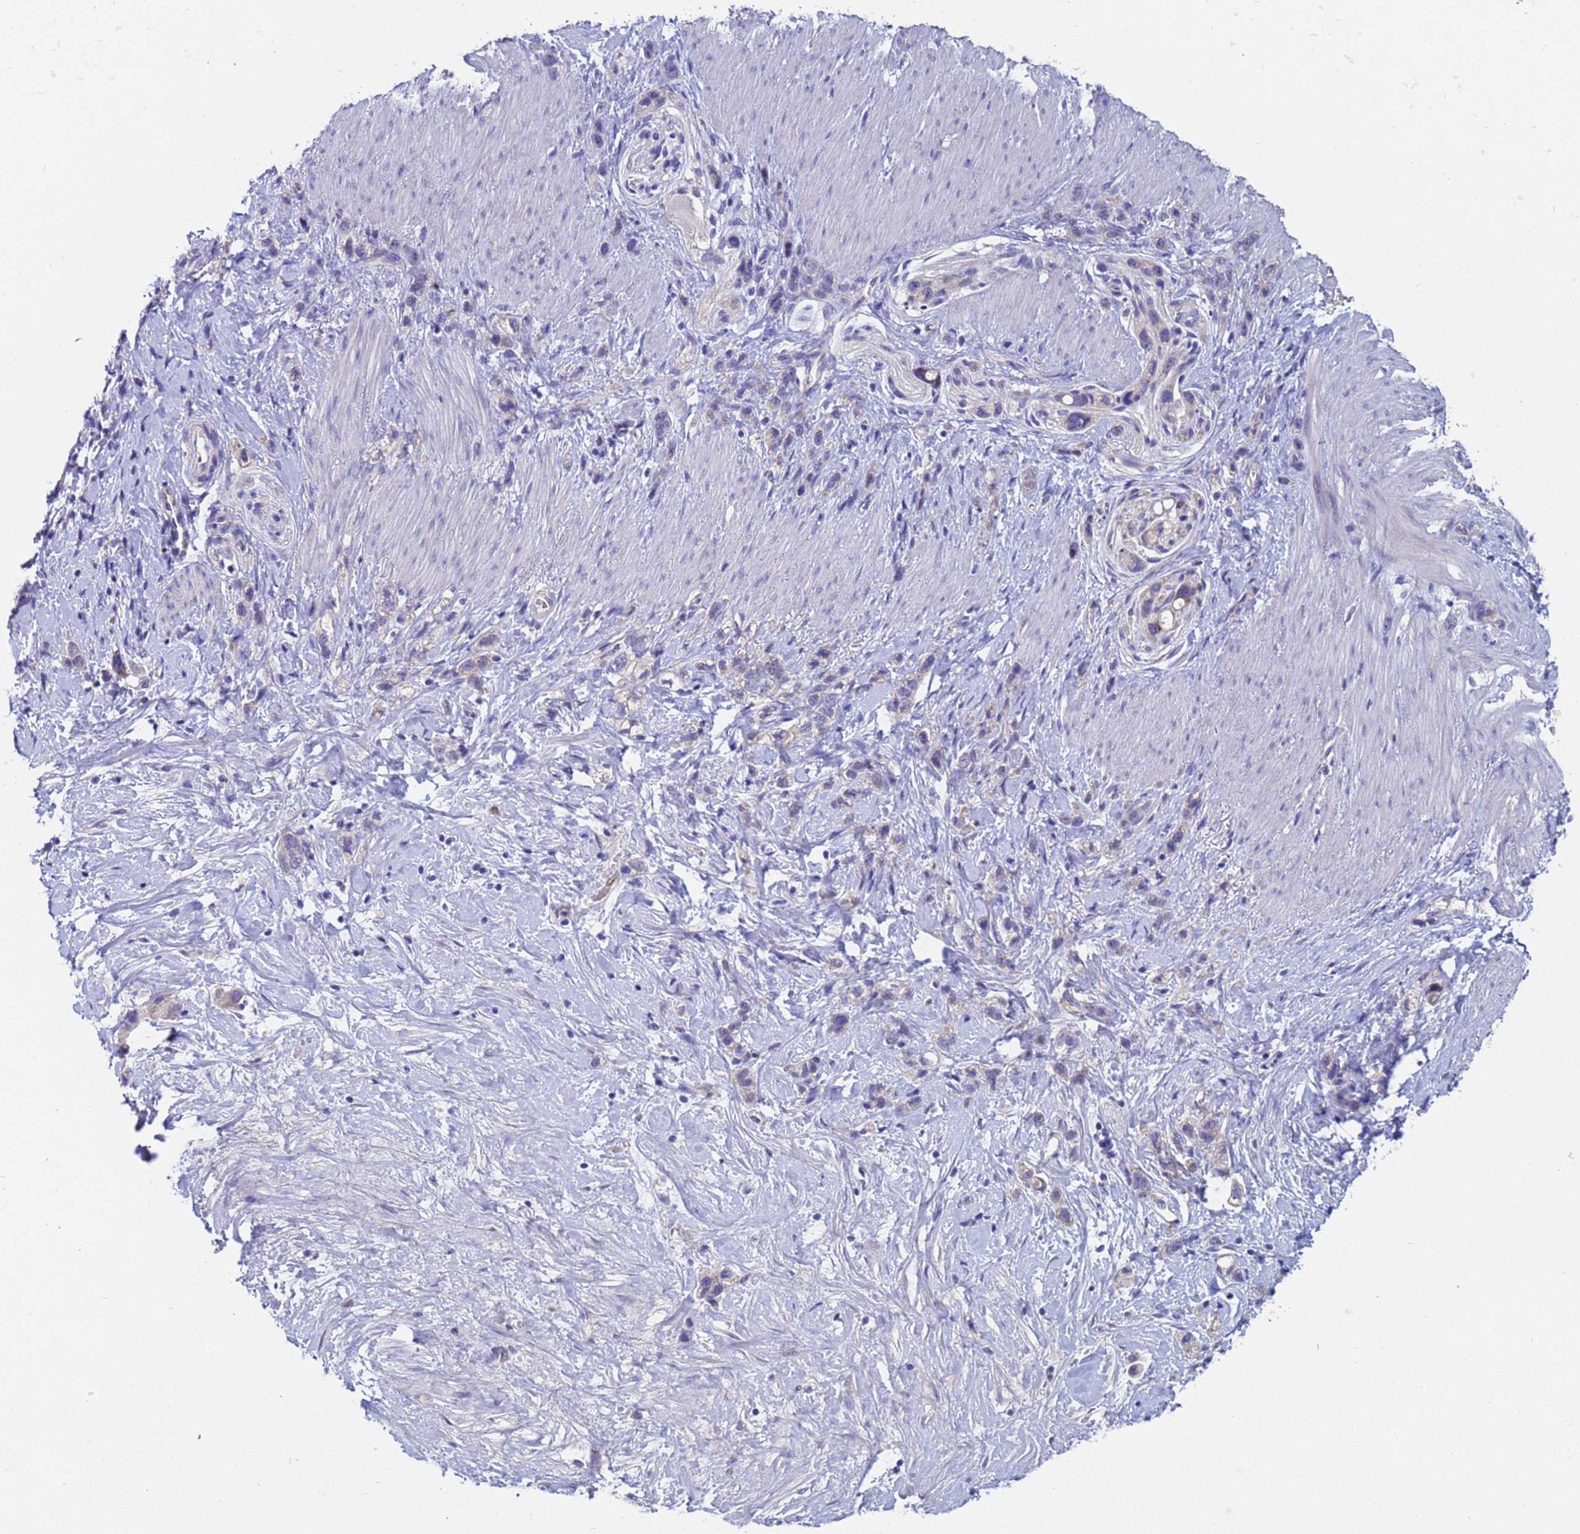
{"staining": {"intensity": "negative", "quantity": "none", "location": "none"}, "tissue": "stomach cancer", "cell_type": "Tumor cells", "image_type": "cancer", "snomed": [{"axis": "morphology", "description": "Adenocarcinoma, NOS"}, {"axis": "topography", "description": "Stomach"}], "caption": "Tumor cells are negative for brown protein staining in adenocarcinoma (stomach).", "gene": "IHO1", "patient": {"sex": "female", "age": 65}}